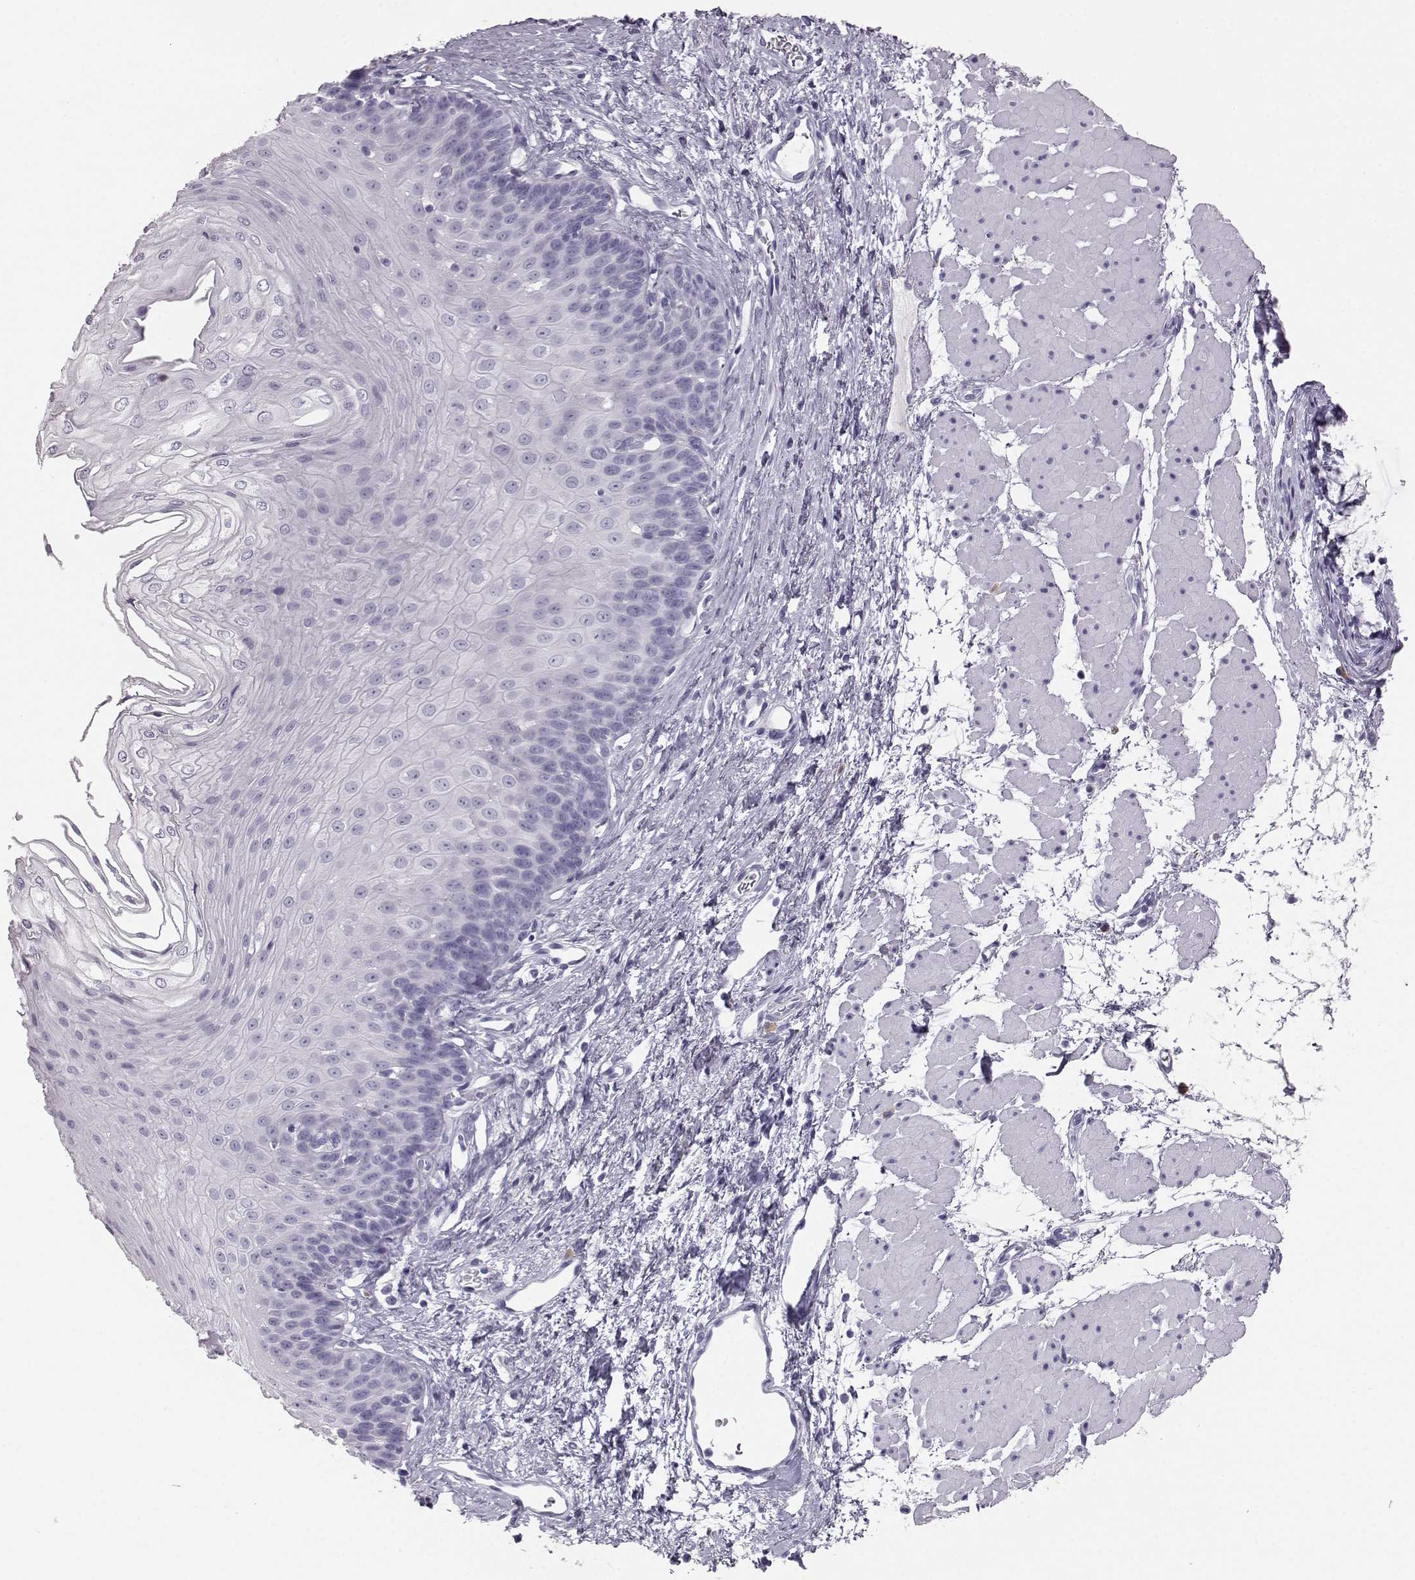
{"staining": {"intensity": "negative", "quantity": "none", "location": "none"}, "tissue": "esophagus", "cell_type": "Squamous epithelial cells", "image_type": "normal", "snomed": [{"axis": "morphology", "description": "Normal tissue, NOS"}, {"axis": "topography", "description": "Esophagus"}], "caption": "The image exhibits no significant positivity in squamous epithelial cells of esophagus.", "gene": "ITLN1", "patient": {"sex": "female", "age": 62}}